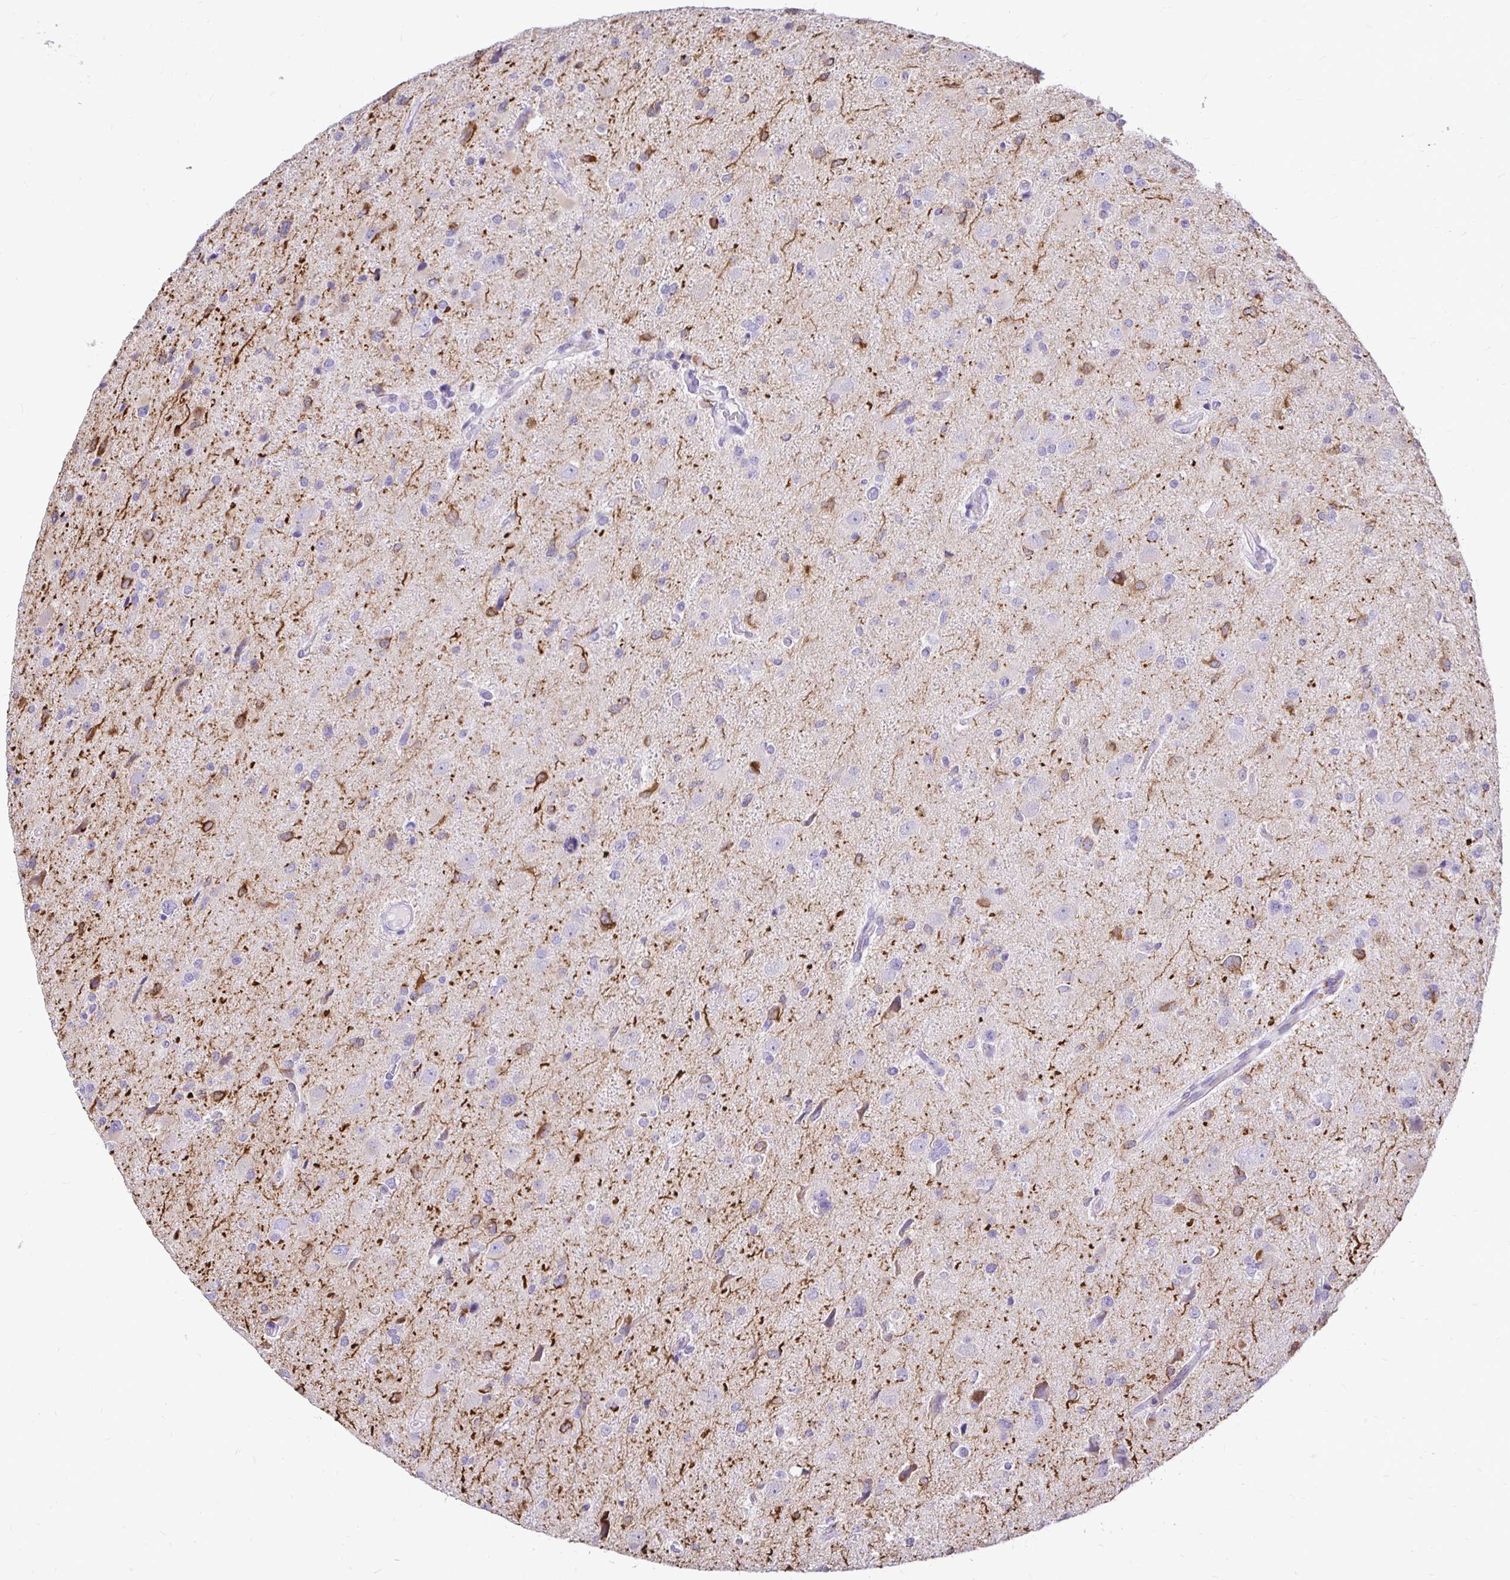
{"staining": {"intensity": "negative", "quantity": "none", "location": "none"}, "tissue": "glioma", "cell_type": "Tumor cells", "image_type": "cancer", "snomed": [{"axis": "morphology", "description": "Glioma, malignant, Low grade"}, {"axis": "topography", "description": "Brain"}], "caption": "An immunohistochemistry photomicrograph of glioma is shown. There is no staining in tumor cells of glioma.", "gene": "TAF1D", "patient": {"sex": "female", "age": 32}}